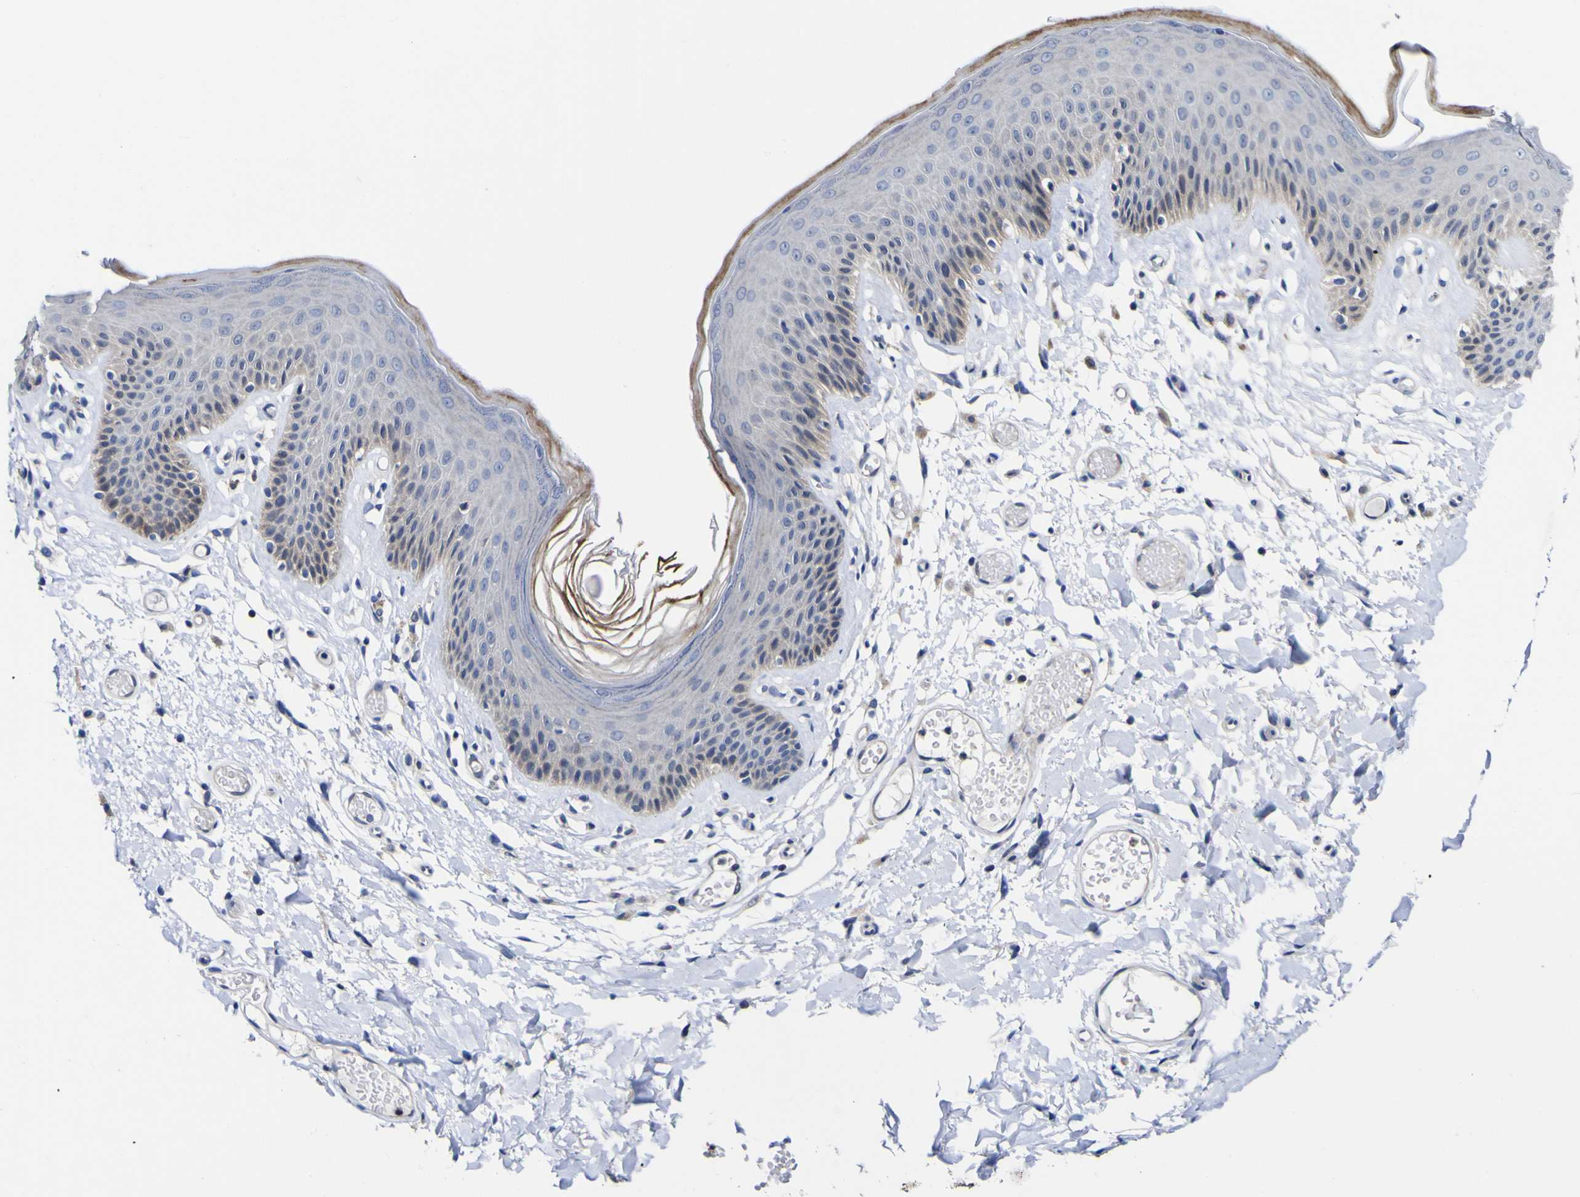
{"staining": {"intensity": "weak", "quantity": "25%-75%", "location": "cytoplasmic/membranous"}, "tissue": "skin", "cell_type": "Epidermal cells", "image_type": "normal", "snomed": [{"axis": "morphology", "description": "Normal tissue, NOS"}, {"axis": "topography", "description": "Vulva"}], "caption": "Protein analysis of normal skin shows weak cytoplasmic/membranous positivity in approximately 25%-75% of epidermal cells.", "gene": "CASP6", "patient": {"sex": "female", "age": 73}}